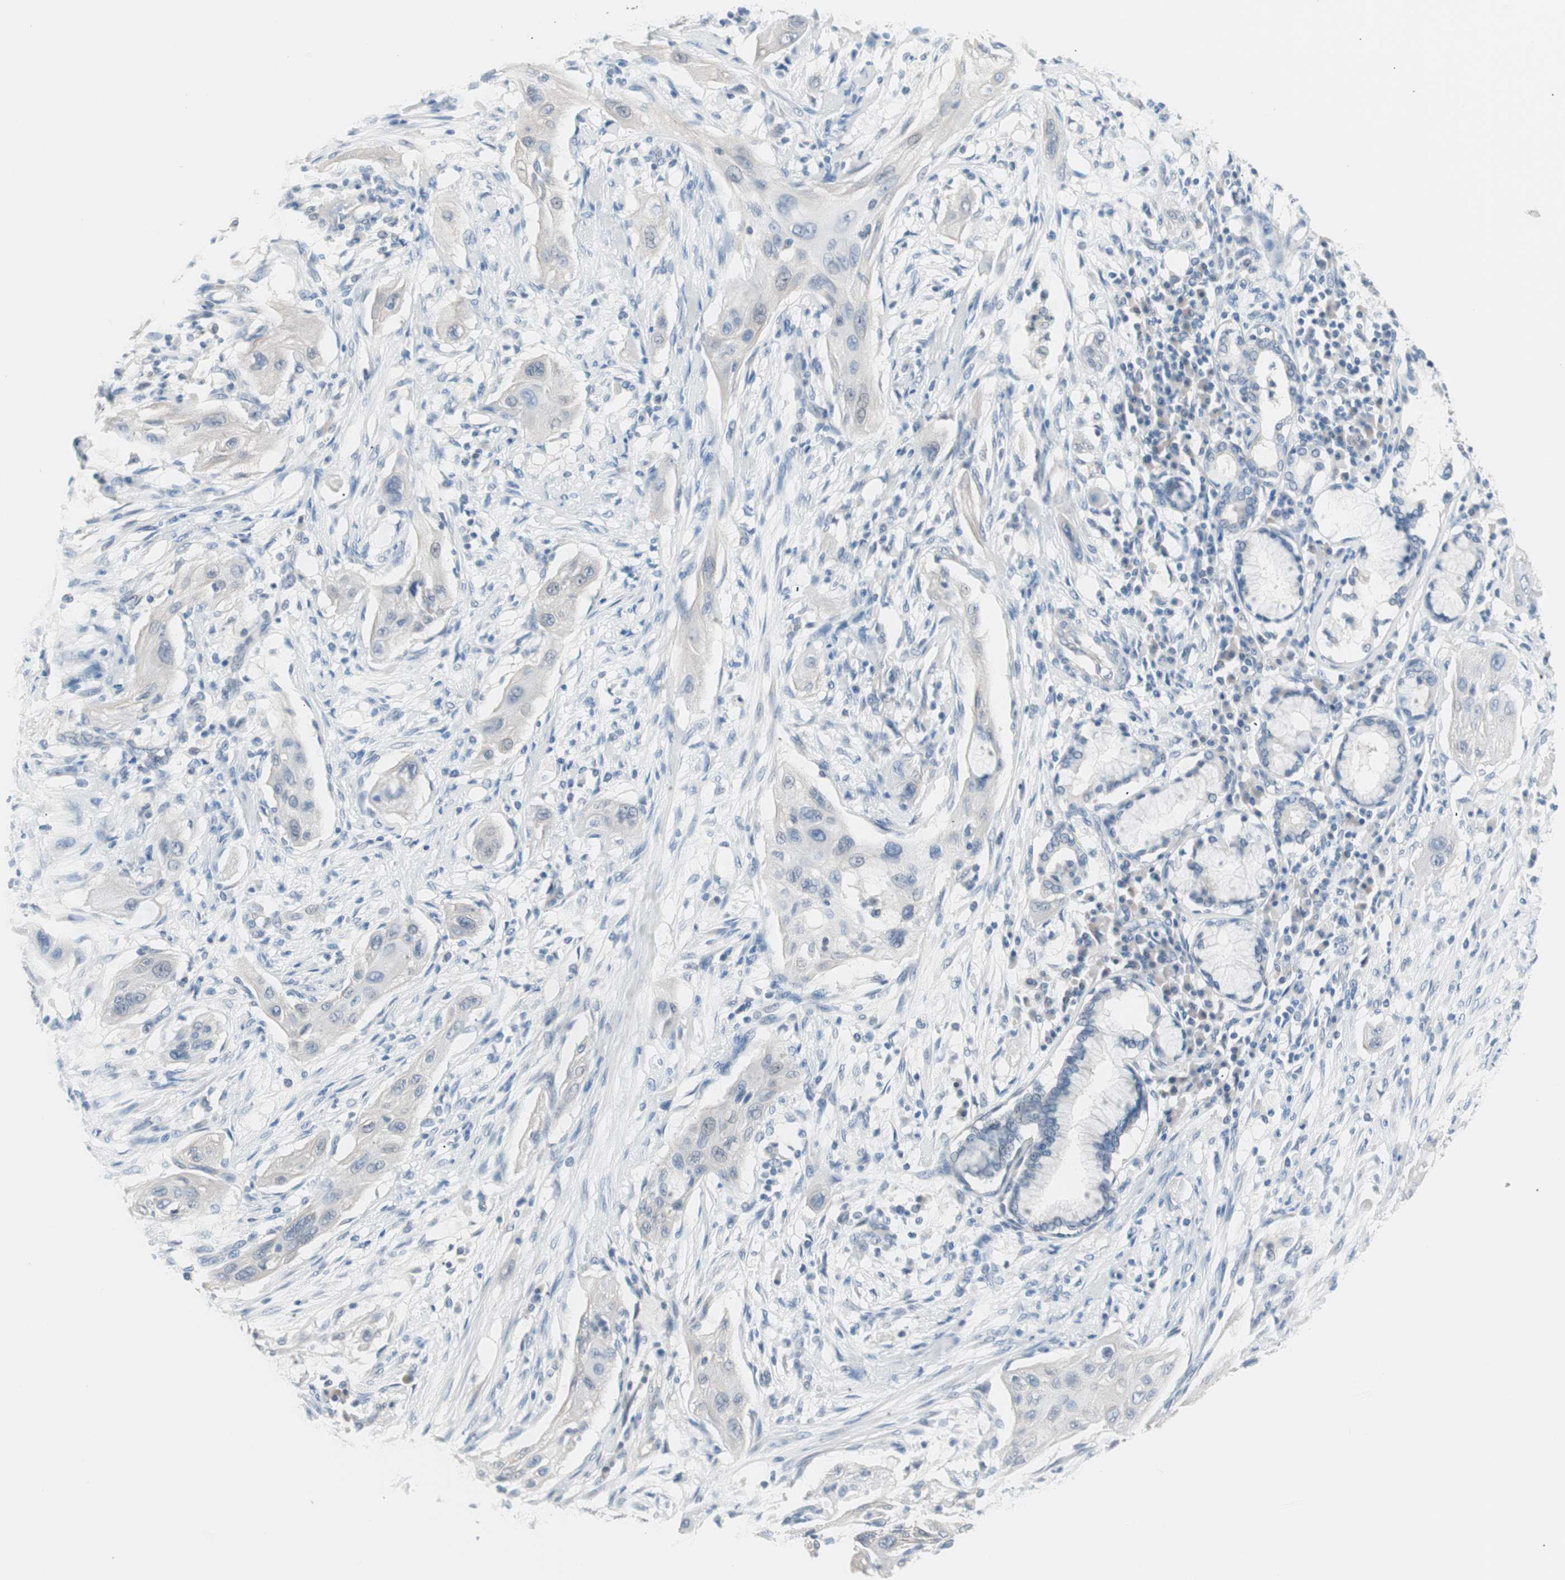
{"staining": {"intensity": "negative", "quantity": "none", "location": "none"}, "tissue": "lung cancer", "cell_type": "Tumor cells", "image_type": "cancer", "snomed": [{"axis": "morphology", "description": "Squamous cell carcinoma, NOS"}, {"axis": "topography", "description": "Lung"}], "caption": "This histopathology image is of lung cancer (squamous cell carcinoma) stained with immunohistochemistry to label a protein in brown with the nuclei are counter-stained blue. There is no positivity in tumor cells.", "gene": "VIL1", "patient": {"sex": "female", "age": 47}}